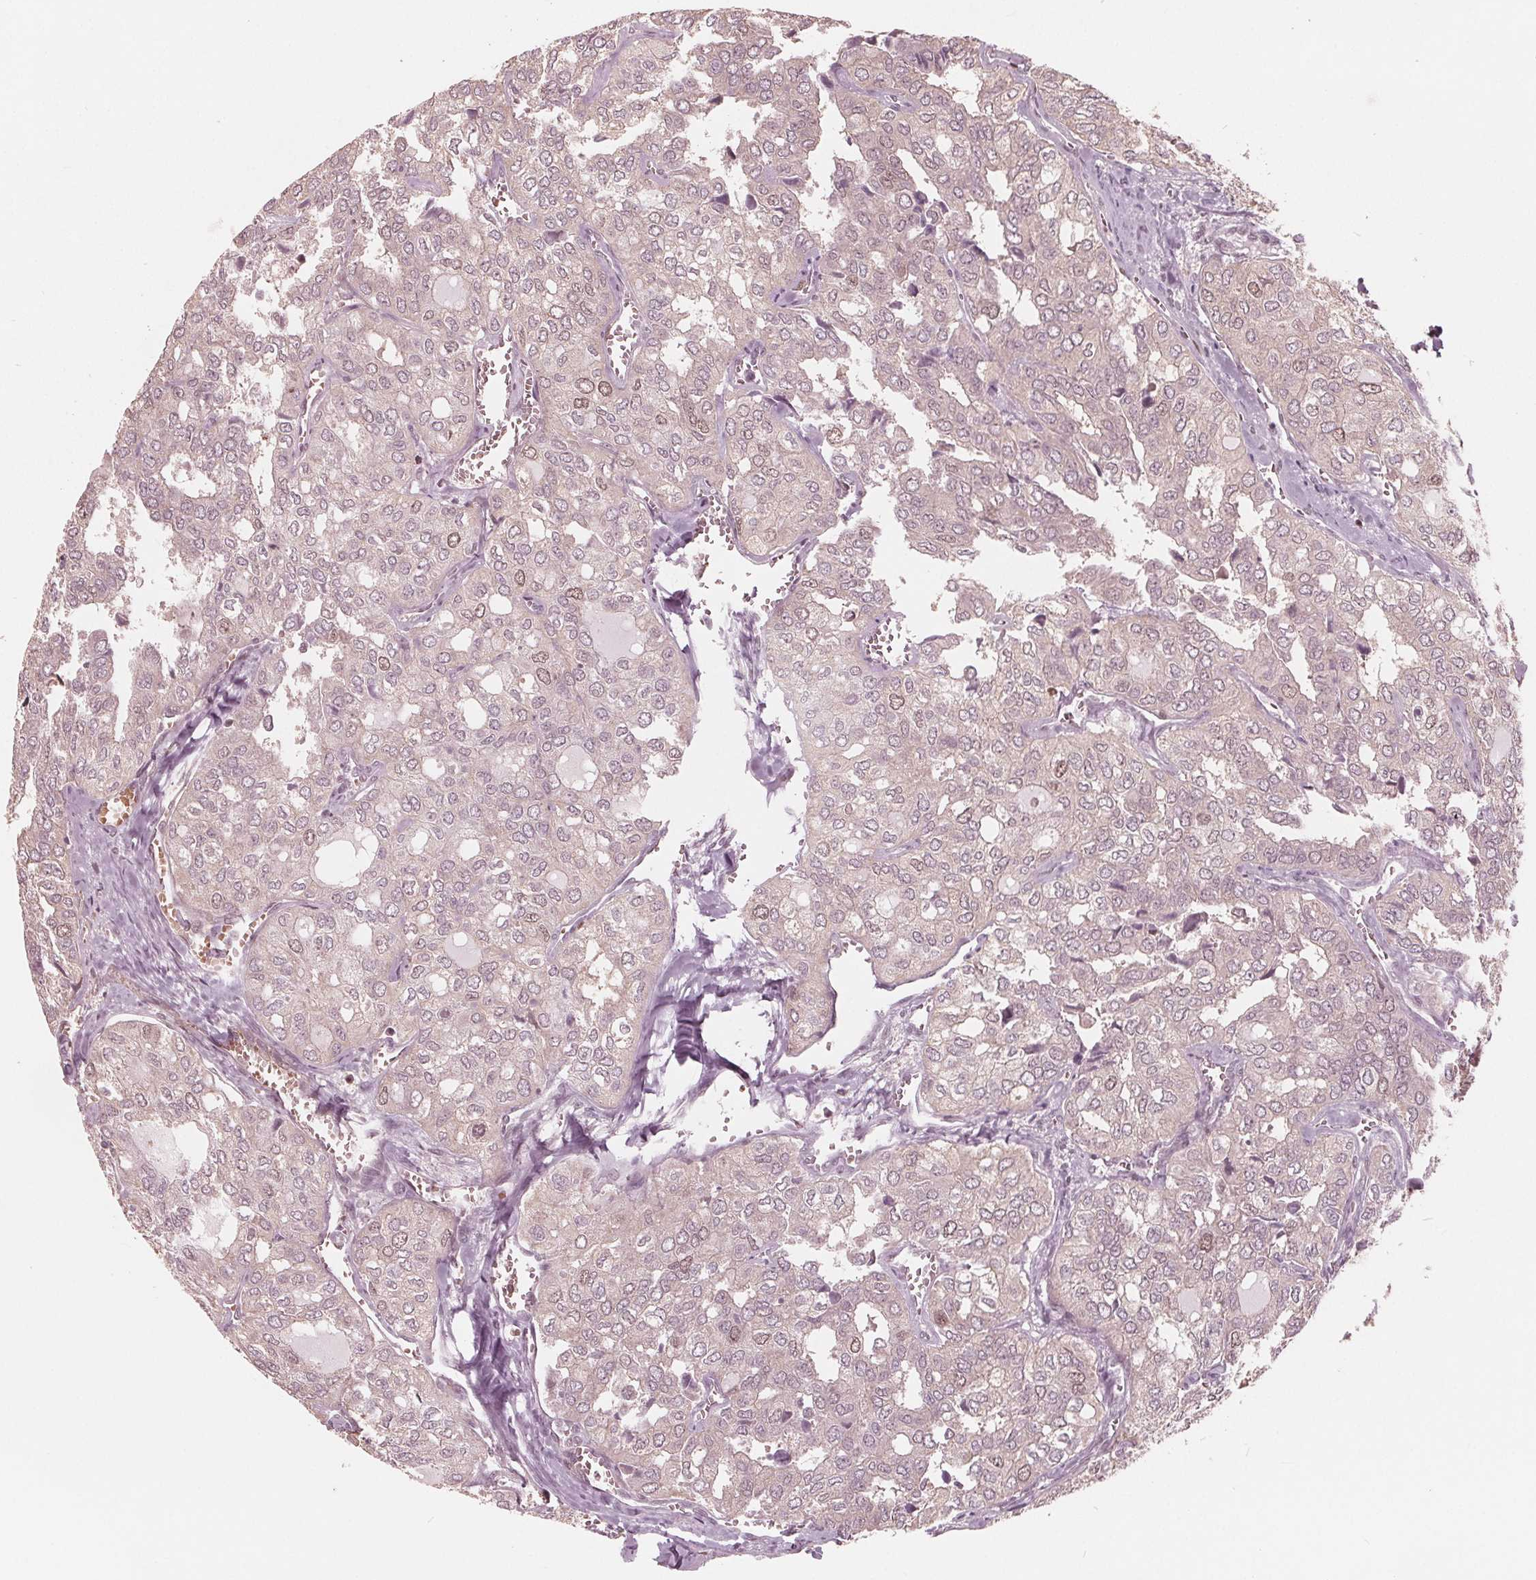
{"staining": {"intensity": "weak", "quantity": "<25%", "location": "nuclear"}, "tissue": "thyroid cancer", "cell_type": "Tumor cells", "image_type": "cancer", "snomed": [{"axis": "morphology", "description": "Follicular adenoma carcinoma, NOS"}, {"axis": "topography", "description": "Thyroid gland"}], "caption": "This is an IHC photomicrograph of thyroid cancer. There is no staining in tumor cells.", "gene": "HIRIP3", "patient": {"sex": "male", "age": 75}}